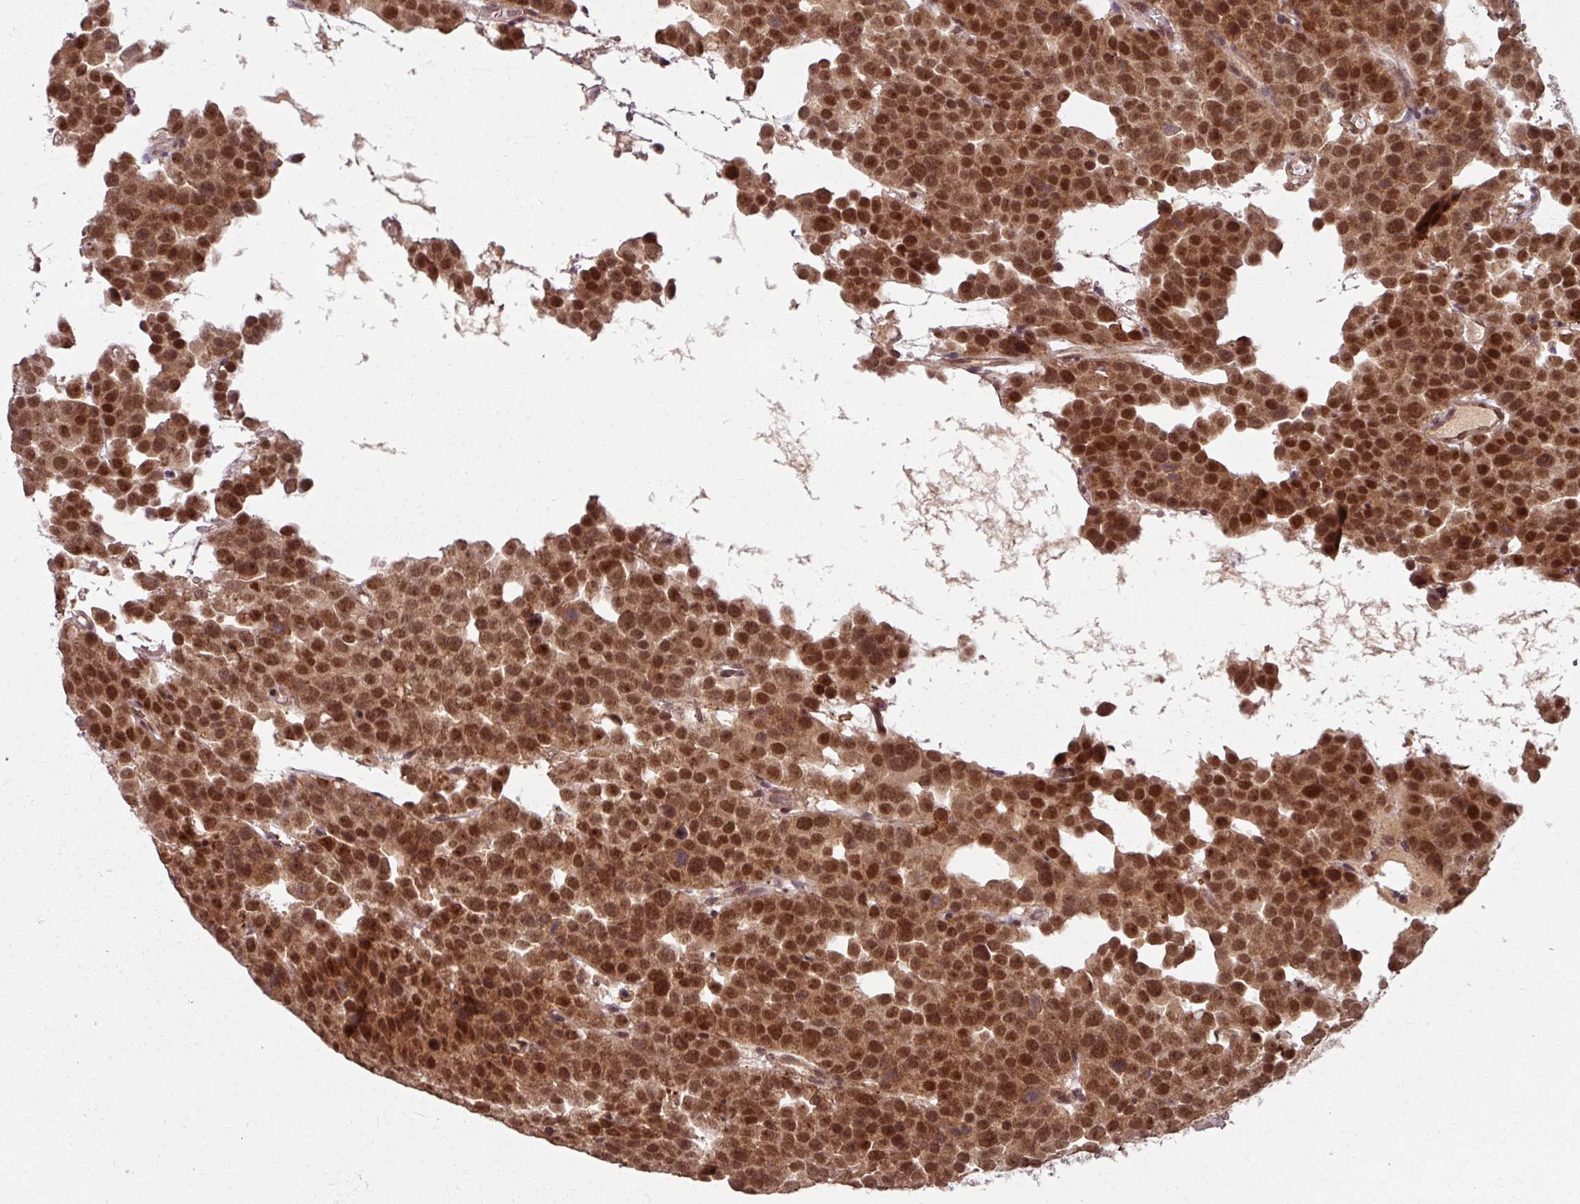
{"staining": {"intensity": "strong", "quantity": ">75%", "location": "cytoplasmic/membranous,nuclear"}, "tissue": "testis cancer", "cell_type": "Tumor cells", "image_type": "cancer", "snomed": [{"axis": "morphology", "description": "Seminoma, NOS"}, {"axis": "topography", "description": "Testis"}], "caption": "A brown stain highlights strong cytoplasmic/membranous and nuclear staining of a protein in human testis seminoma tumor cells.", "gene": "SWI5", "patient": {"sex": "male", "age": 71}}